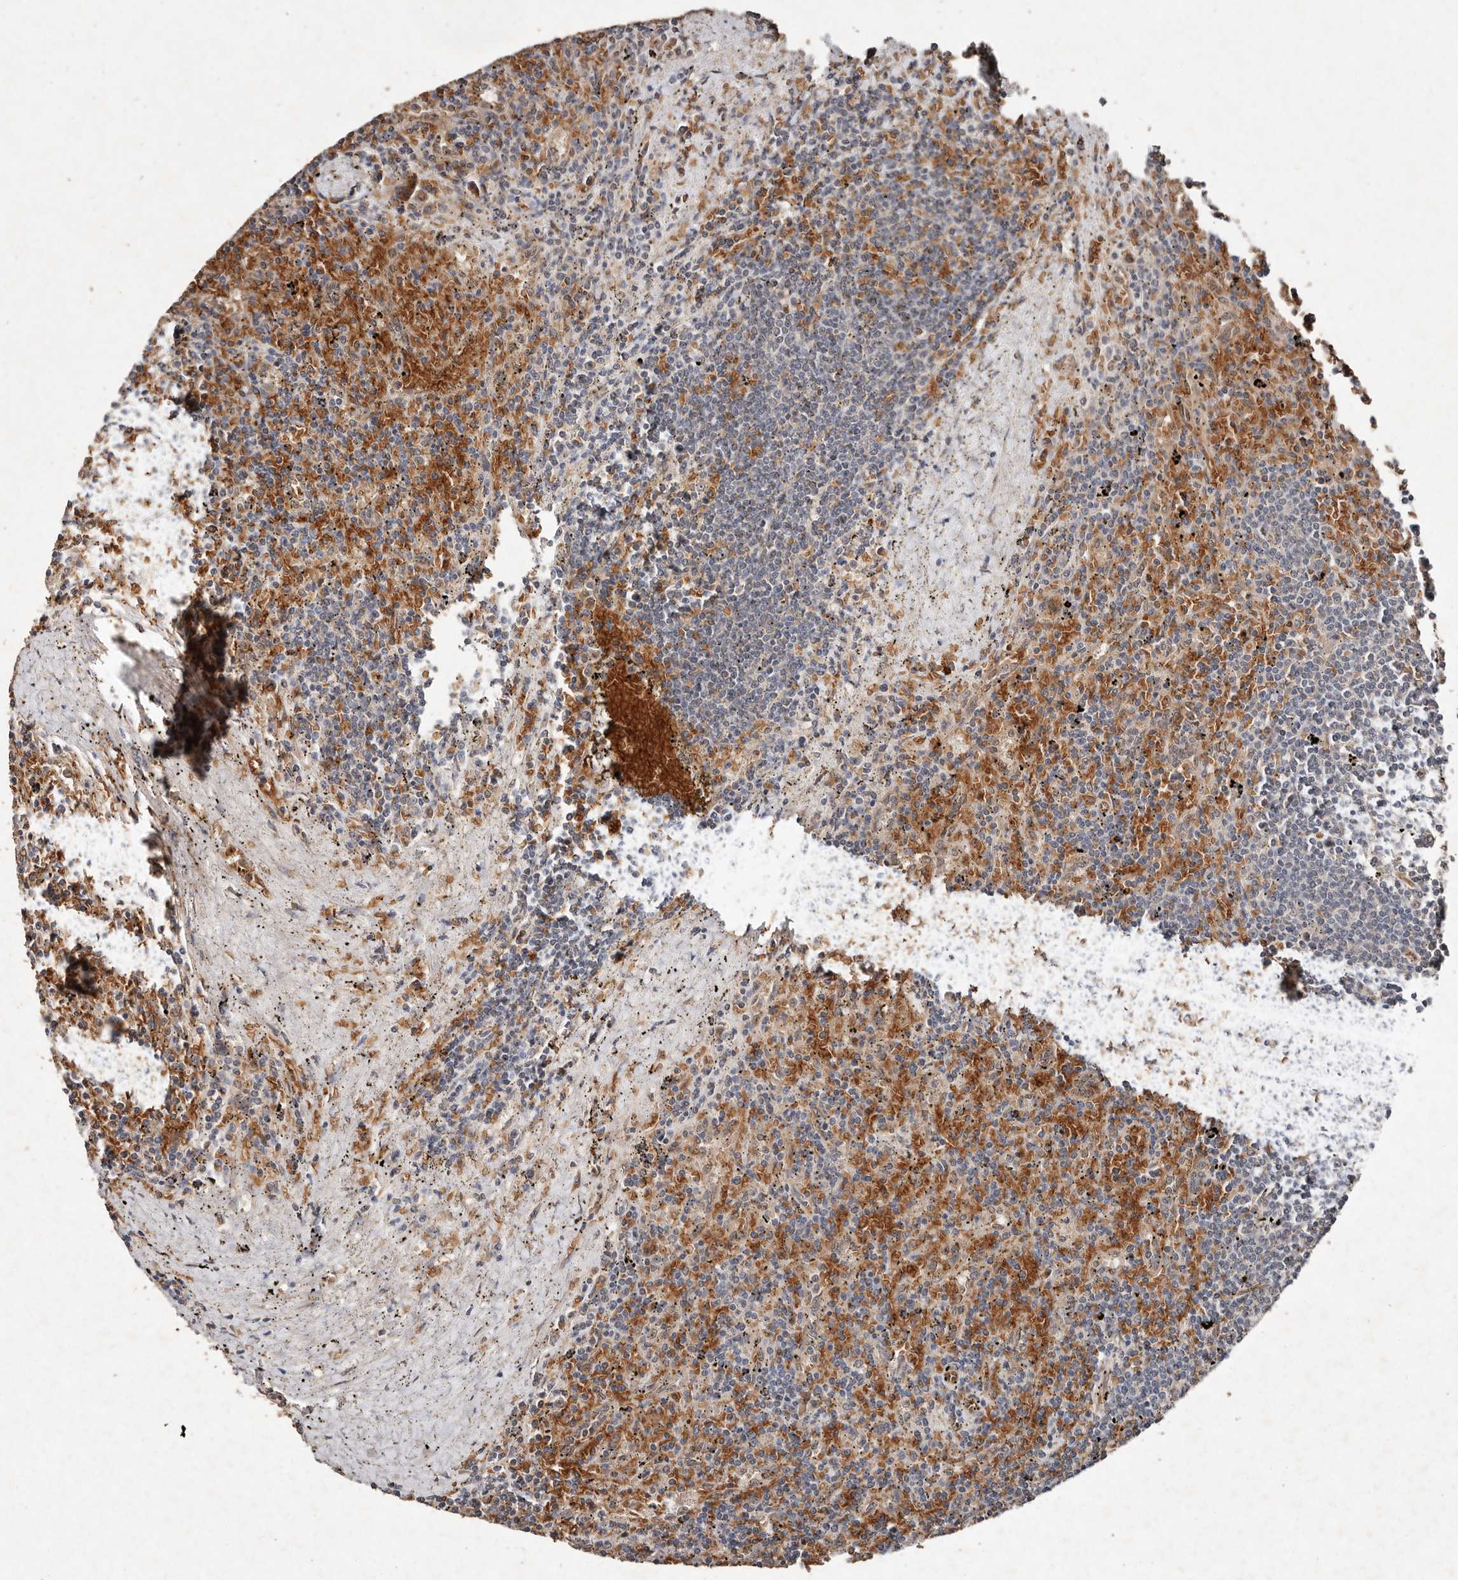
{"staining": {"intensity": "negative", "quantity": "none", "location": "none"}, "tissue": "lymphoma", "cell_type": "Tumor cells", "image_type": "cancer", "snomed": [{"axis": "morphology", "description": "Malignant lymphoma, non-Hodgkin's type, Low grade"}, {"axis": "topography", "description": "Spleen"}], "caption": "The histopathology image exhibits no staining of tumor cells in lymphoma.", "gene": "DIP2C", "patient": {"sex": "male", "age": 76}}